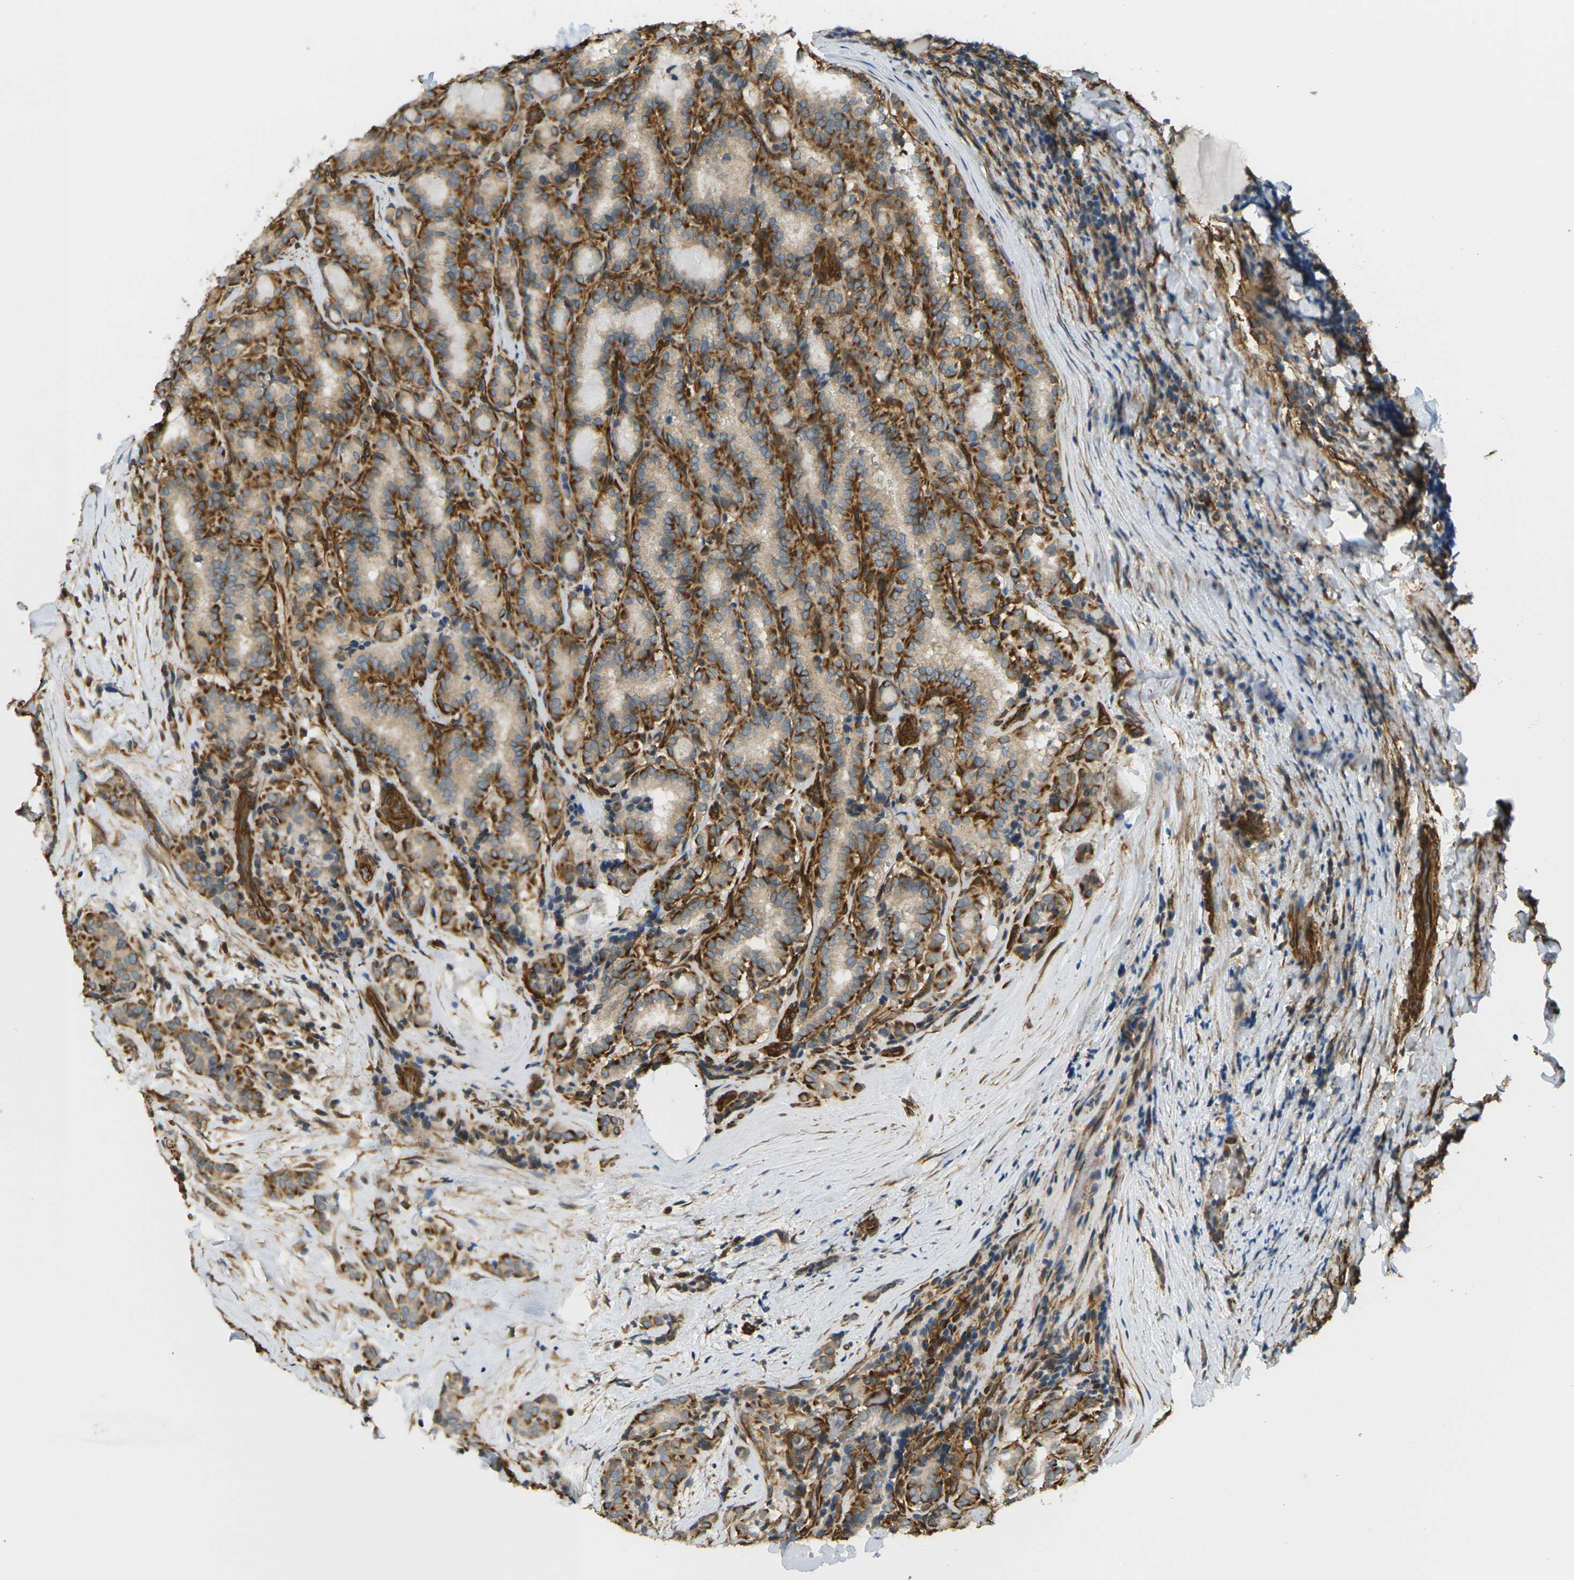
{"staining": {"intensity": "strong", "quantity": ">75%", "location": "cytoplasmic/membranous"}, "tissue": "thyroid cancer", "cell_type": "Tumor cells", "image_type": "cancer", "snomed": [{"axis": "morphology", "description": "Normal tissue, NOS"}, {"axis": "morphology", "description": "Papillary adenocarcinoma, NOS"}, {"axis": "topography", "description": "Thyroid gland"}], "caption": "Brown immunohistochemical staining in thyroid cancer demonstrates strong cytoplasmic/membranous positivity in approximately >75% of tumor cells.", "gene": "CYTH3", "patient": {"sex": "female", "age": 30}}